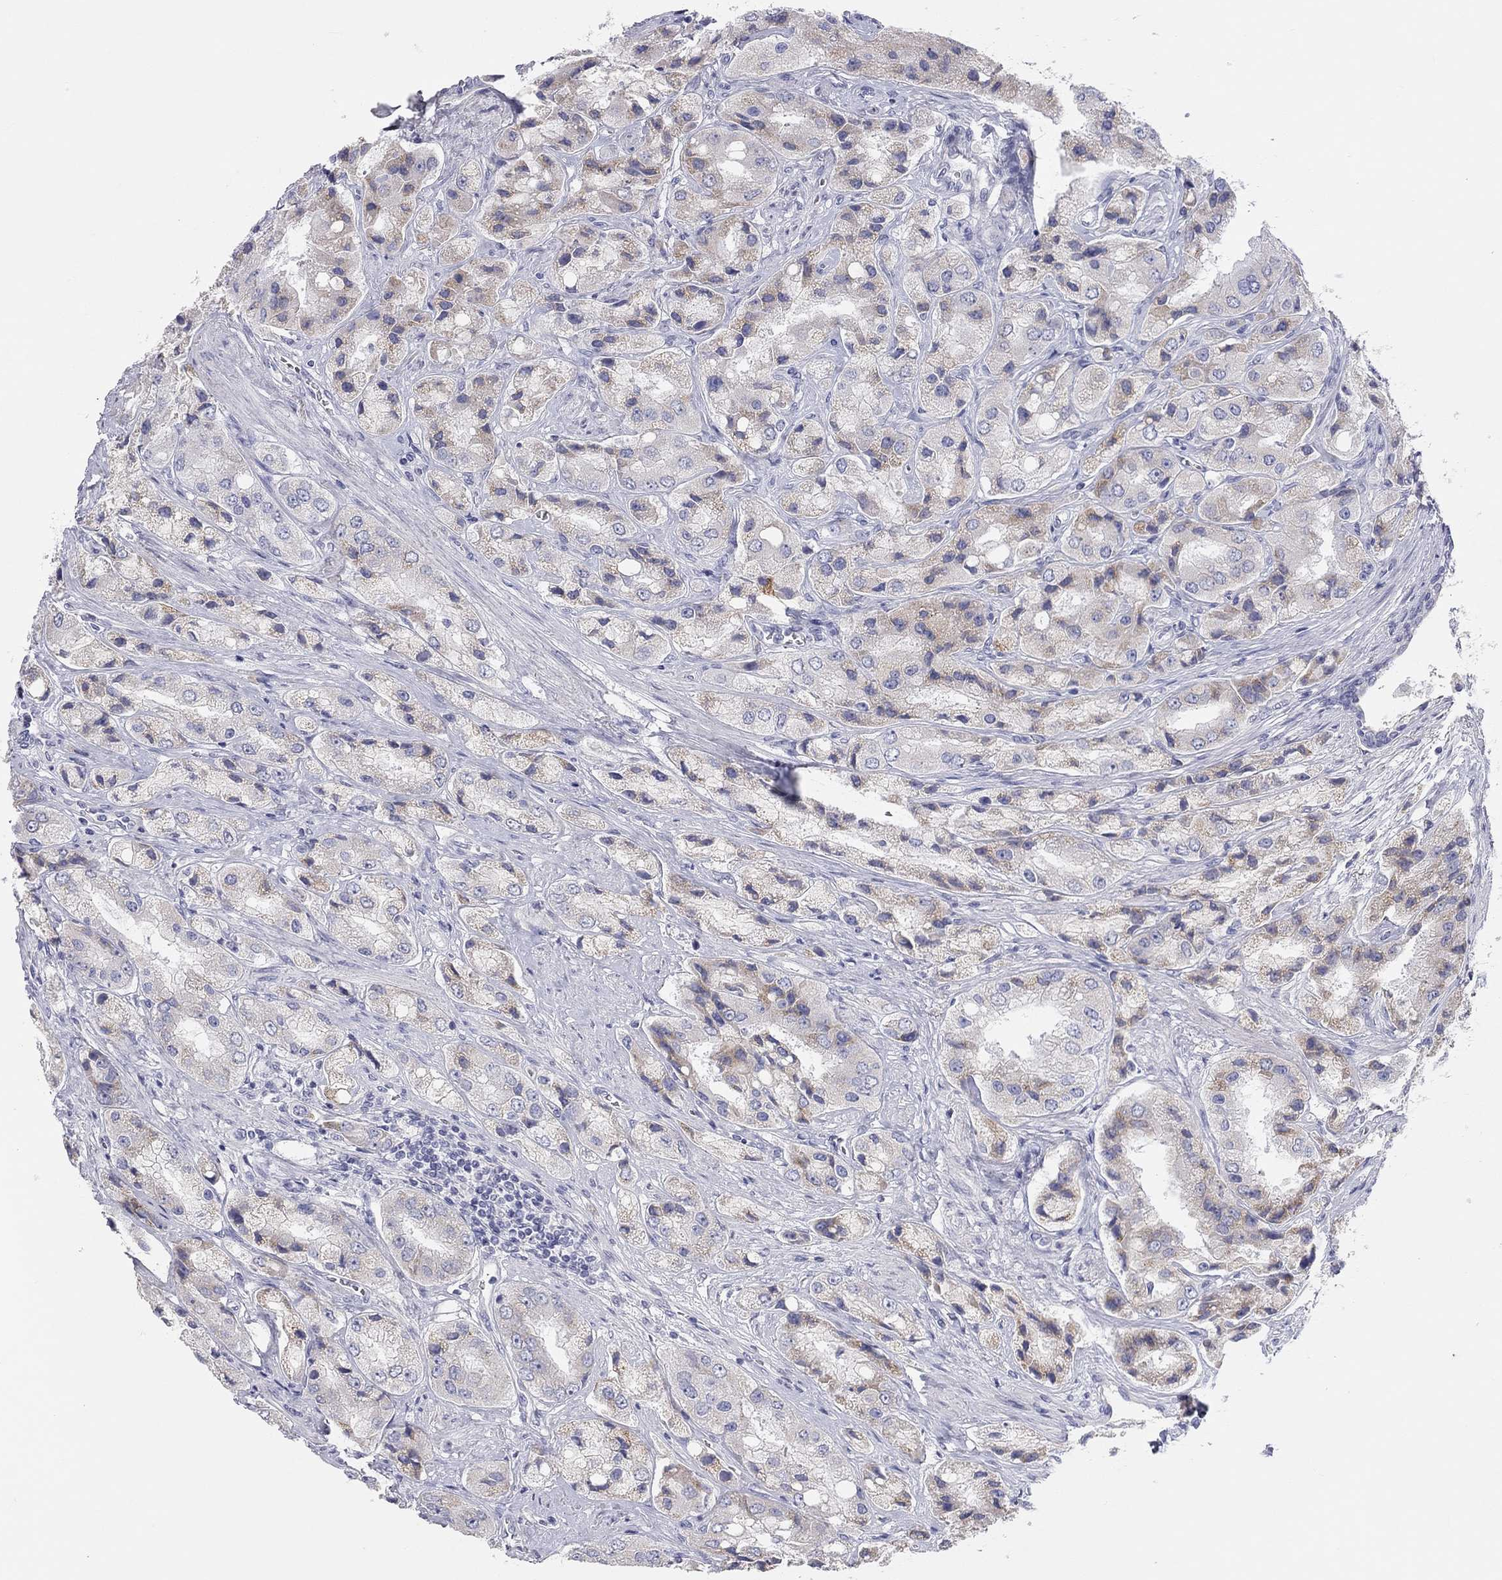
{"staining": {"intensity": "weak", "quantity": "<25%", "location": "cytoplasmic/membranous"}, "tissue": "prostate cancer", "cell_type": "Tumor cells", "image_type": "cancer", "snomed": [{"axis": "morphology", "description": "Adenocarcinoma, Low grade"}, {"axis": "topography", "description": "Prostate"}], "caption": "Tumor cells show no significant protein expression in prostate cancer (adenocarcinoma (low-grade)).", "gene": "ST7L", "patient": {"sex": "male", "age": 69}}